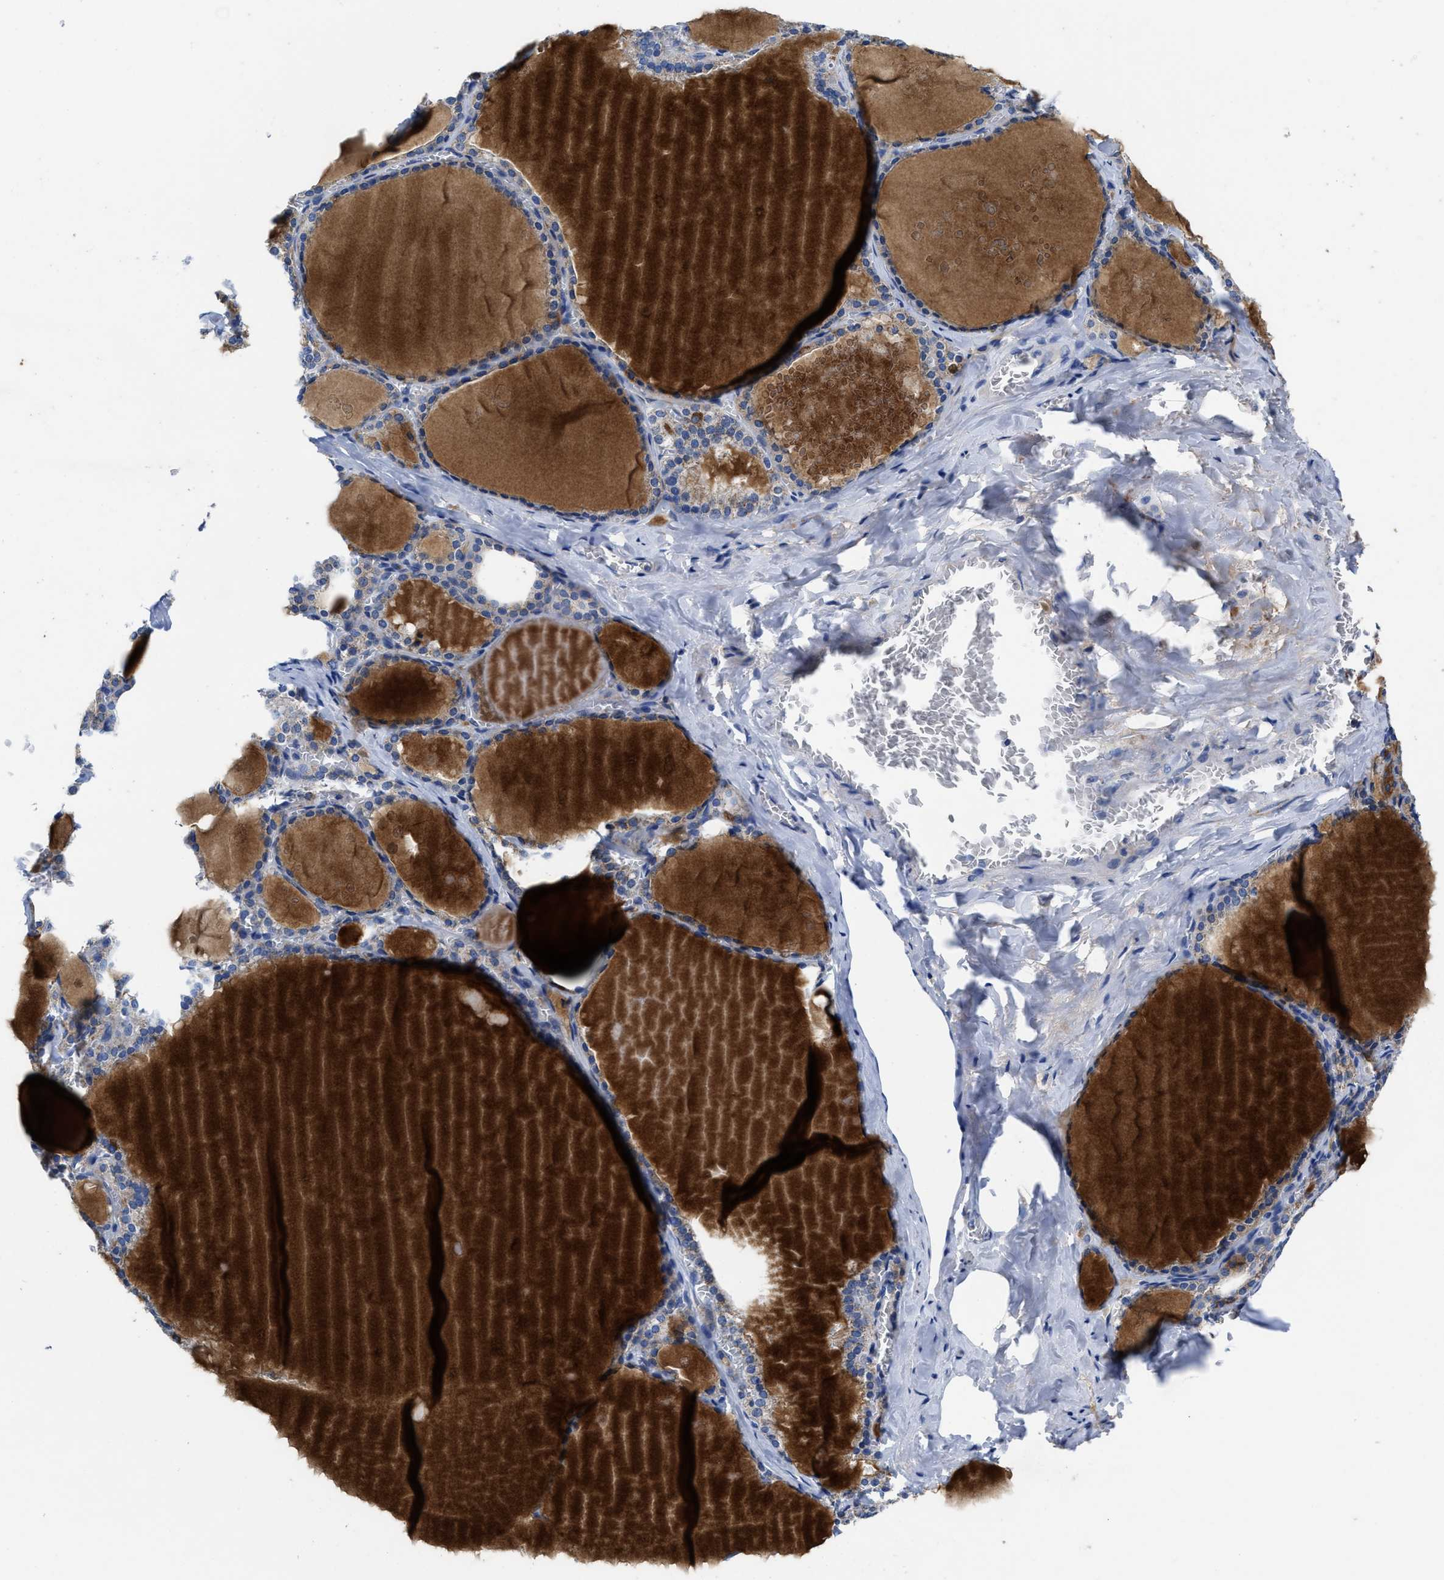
{"staining": {"intensity": "negative", "quantity": "none", "location": "none"}, "tissue": "thyroid gland", "cell_type": "Glandular cells", "image_type": "normal", "snomed": [{"axis": "morphology", "description": "Normal tissue, NOS"}, {"axis": "topography", "description": "Thyroid gland"}], "caption": "The IHC histopathology image has no significant positivity in glandular cells of thyroid gland. Nuclei are stained in blue.", "gene": "TBRG4", "patient": {"sex": "male", "age": 56}}